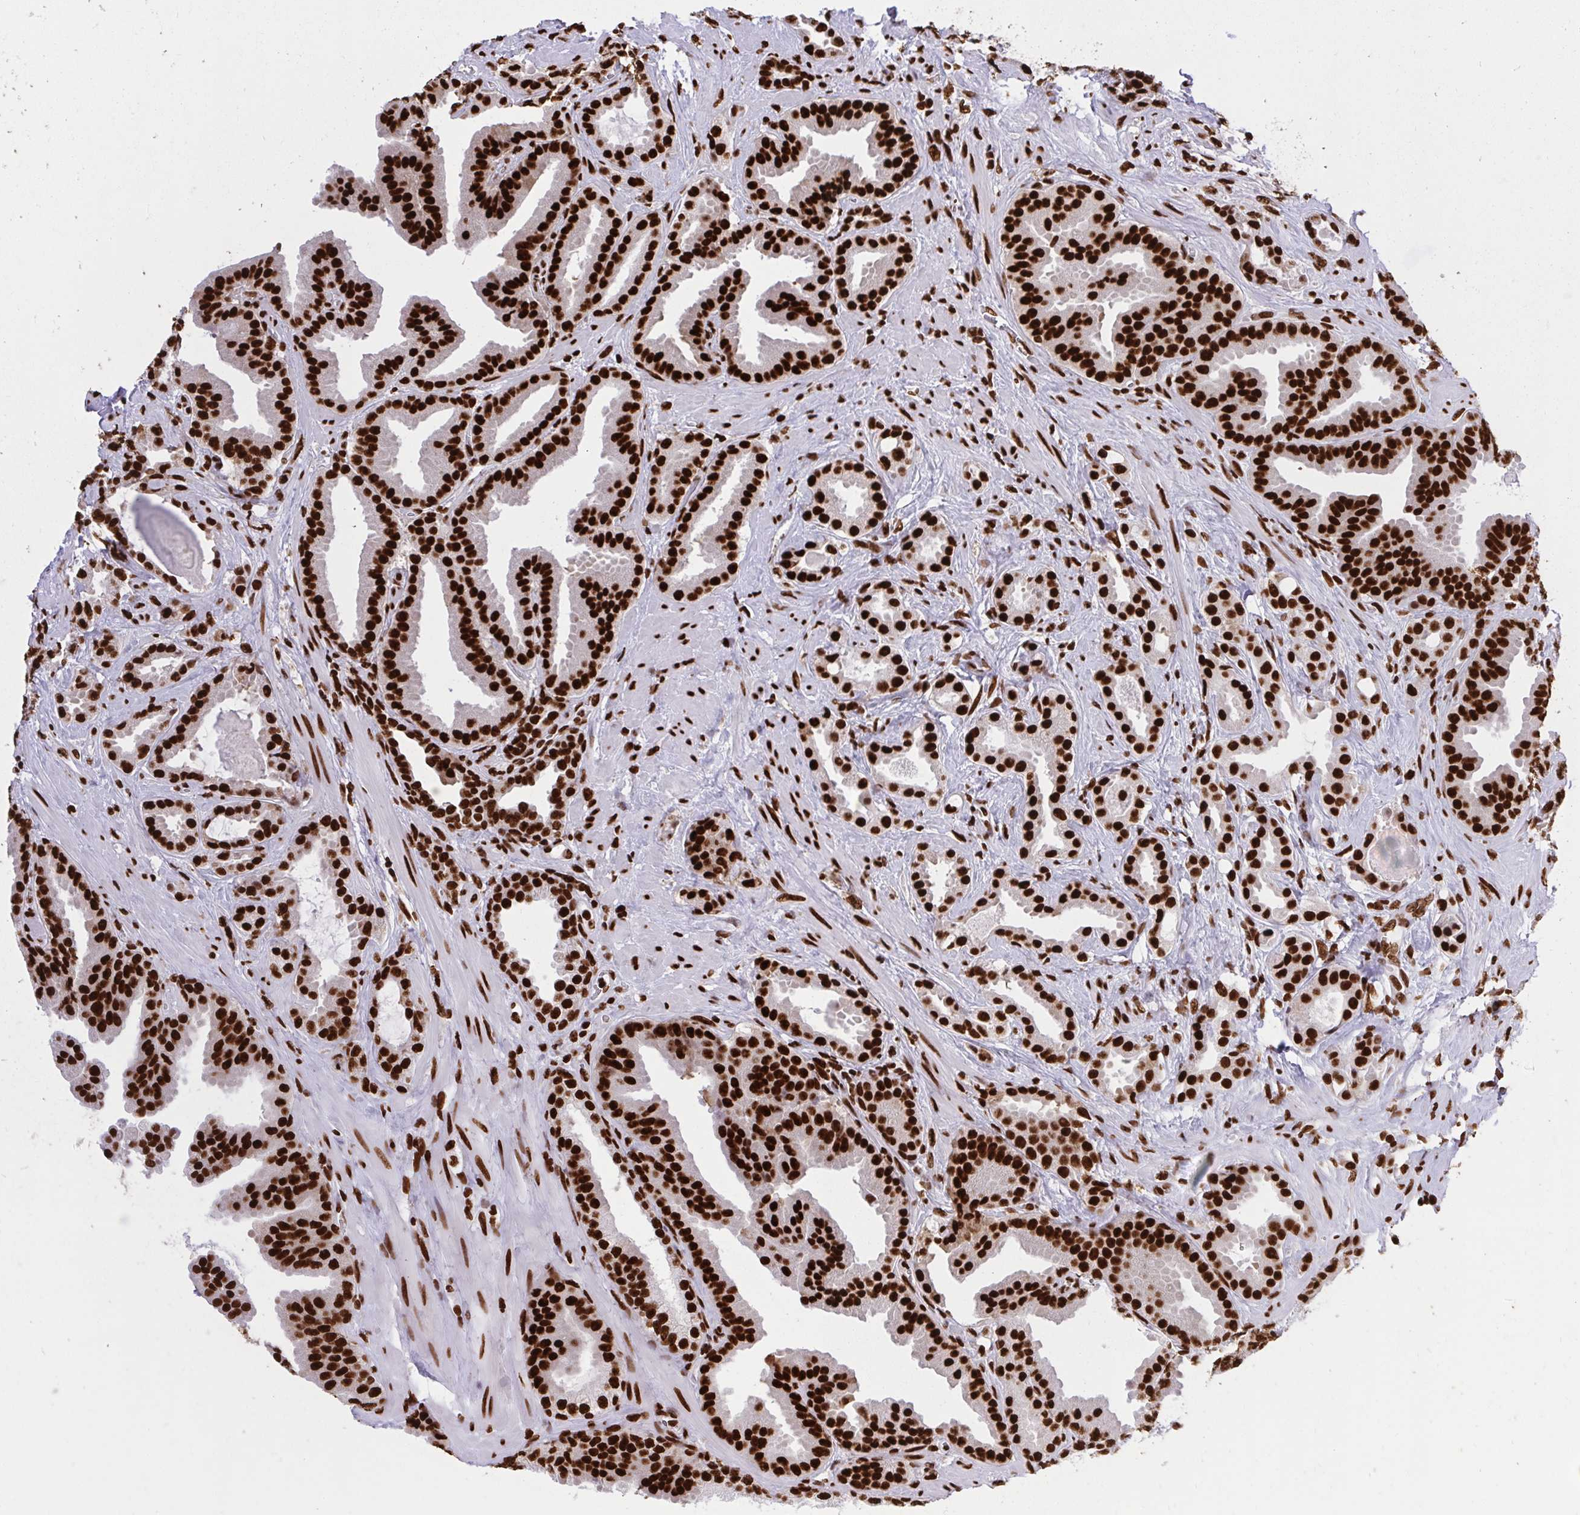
{"staining": {"intensity": "strong", "quantity": ">75%", "location": "nuclear"}, "tissue": "prostate cancer", "cell_type": "Tumor cells", "image_type": "cancer", "snomed": [{"axis": "morphology", "description": "Adenocarcinoma, Low grade"}, {"axis": "topography", "description": "Prostate"}], "caption": "A micrograph of human low-grade adenocarcinoma (prostate) stained for a protein demonstrates strong nuclear brown staining in tumor cells. (Stains: DAB in brown, nuclei in blue, Microscopy: brightfield microscopy at high magnification).", "gene": "HNRNPL", "patient": {"sex": "male", "age": 62}}